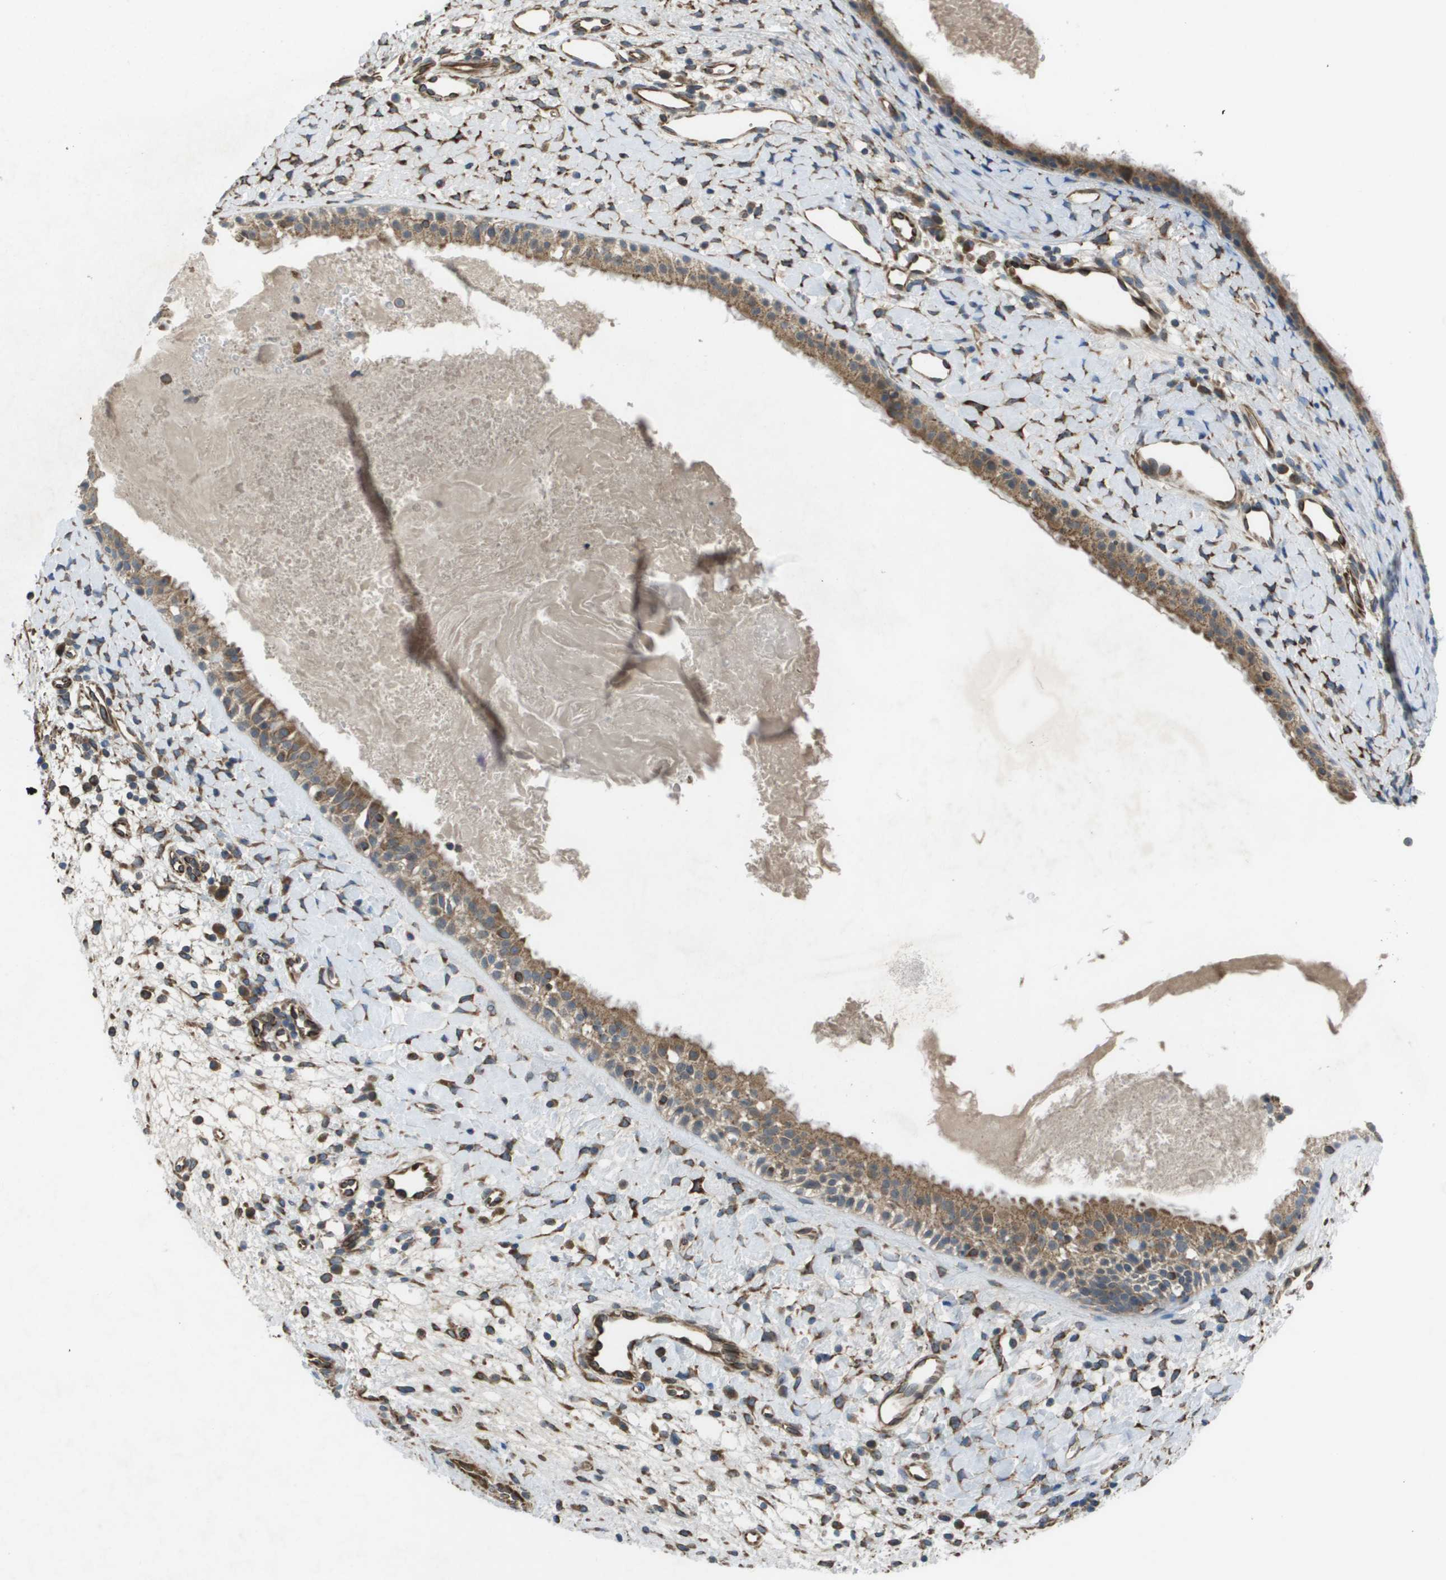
{"staining": {"intensity": "moderate", "quantity": ">75%", "location": "cytoplasmic/membranous"}, "tissue": "nasopharynx", "cell_type": "Respiratory epithelial cells", "image_type": "normal", "snomed": [{"axis": "morphology", "description": "Normal tissue, NOS"}, {"axis": "topography", "description": "Nasopharynx"}], "caption": "Immunohistochemical staining of benign nasopharynx exhibits moderate cytoplasmic/membranous protein expression in about >75% of respiratory epithelial cells. (brown staining indicates protein expression, while blue staining denotes nuclei).", "gene": "CLCN2", "patient": {"sex": "male", "age": 22}}